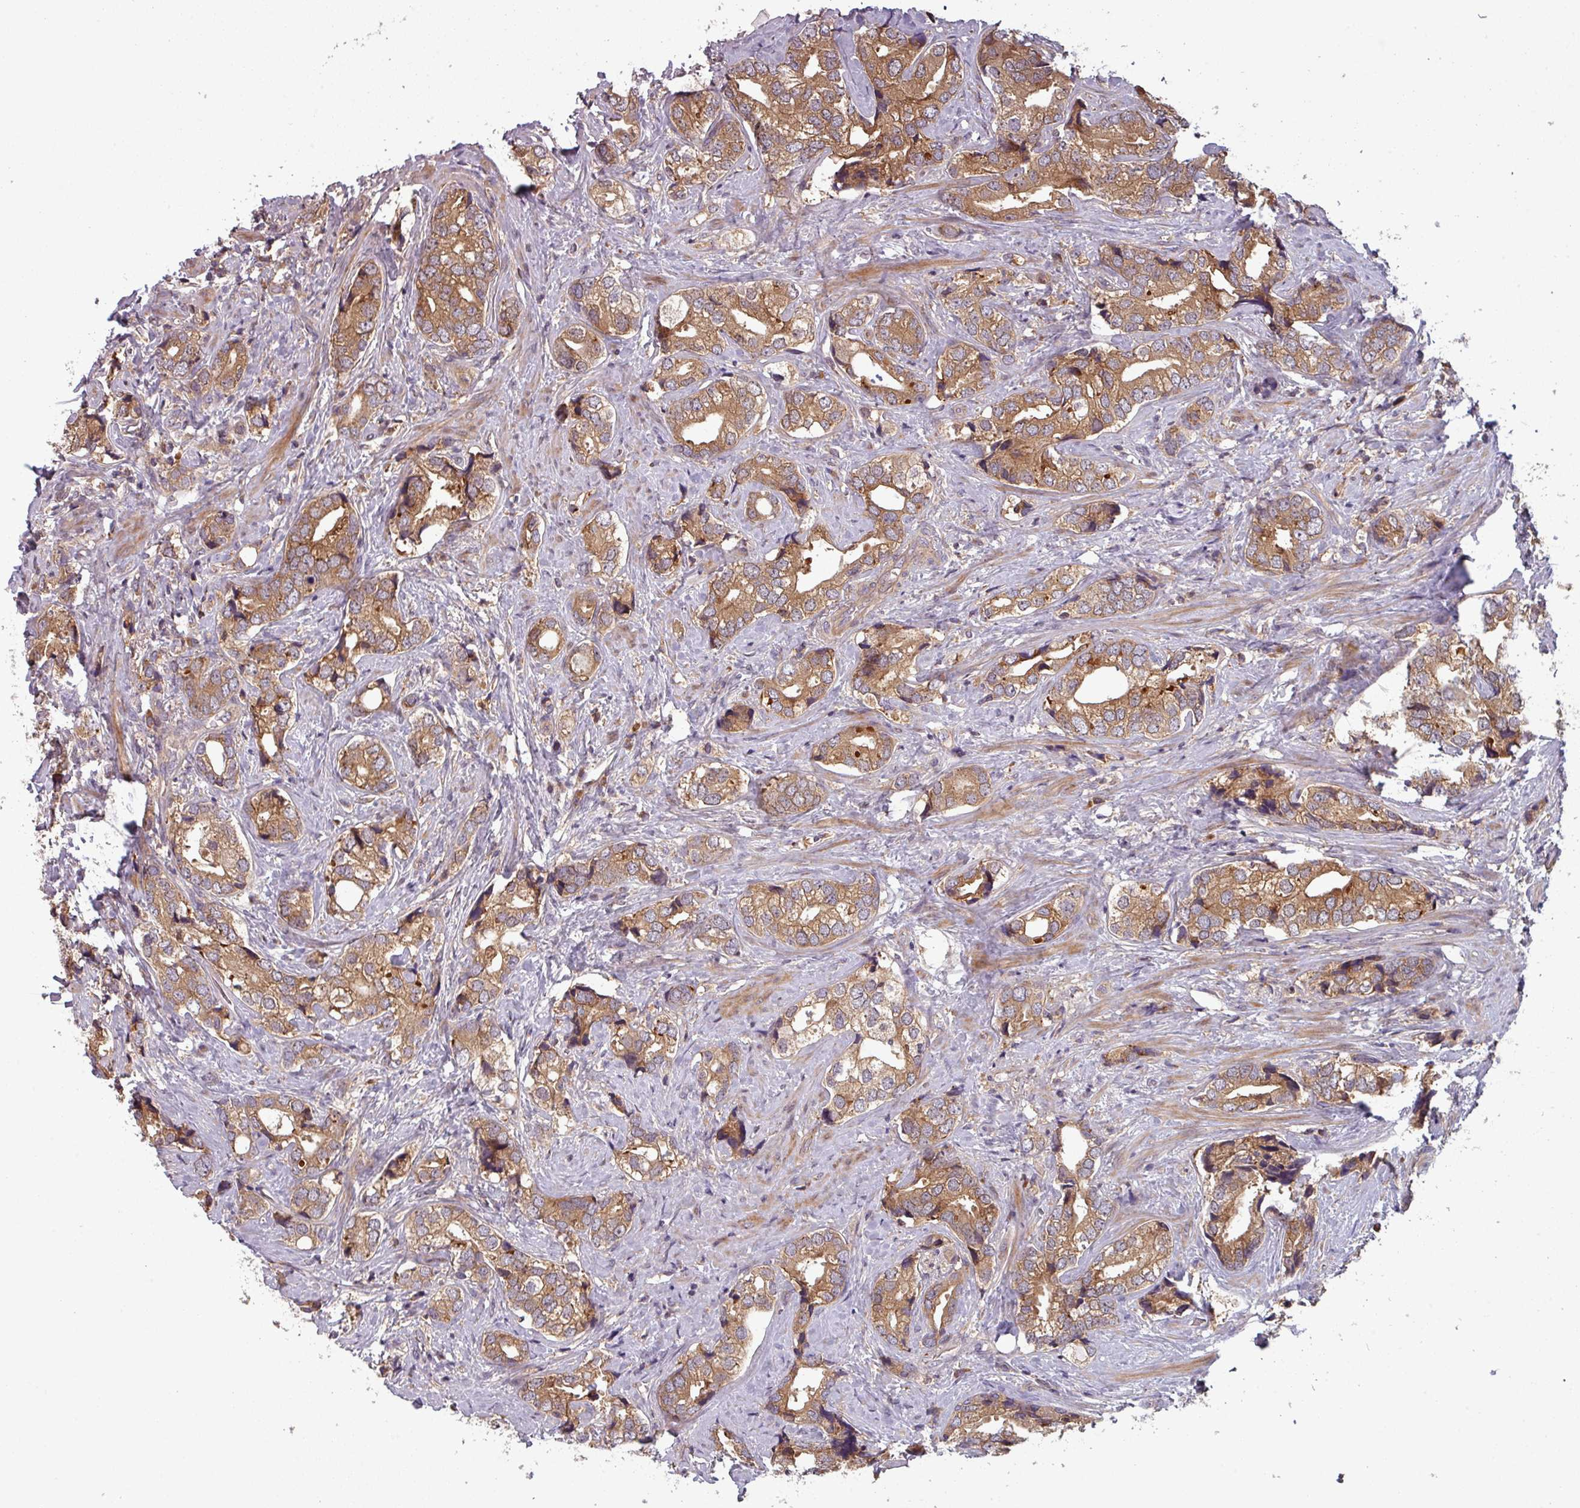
{"staining": {"intensity": "moderate", "quantity": ">75%", "location": "cytoplasmic/membranous"}, "tissue": "prostate cancer", "cell_type": "Tumor cells", "image_type": "cancer", "snomed": [{"axis": "morphology", "description": "Adenocarcinoma, High grade"}, {"axis": "topography", "description": "Prostate"}], "caption": "A micrograph of high-grade adenocarcinoma (prostate) stained for a protein shows moderate cytoplasmic/membranous brown staining in tumor cells. Using DAB (3,3'-diaminobenzidine) (brown) and hematoxylin (blue) stains, captured at high magnification using brightfield microscopy.", "gene": "GSKIP", "patient": {"sex": "male", "age": 75}}